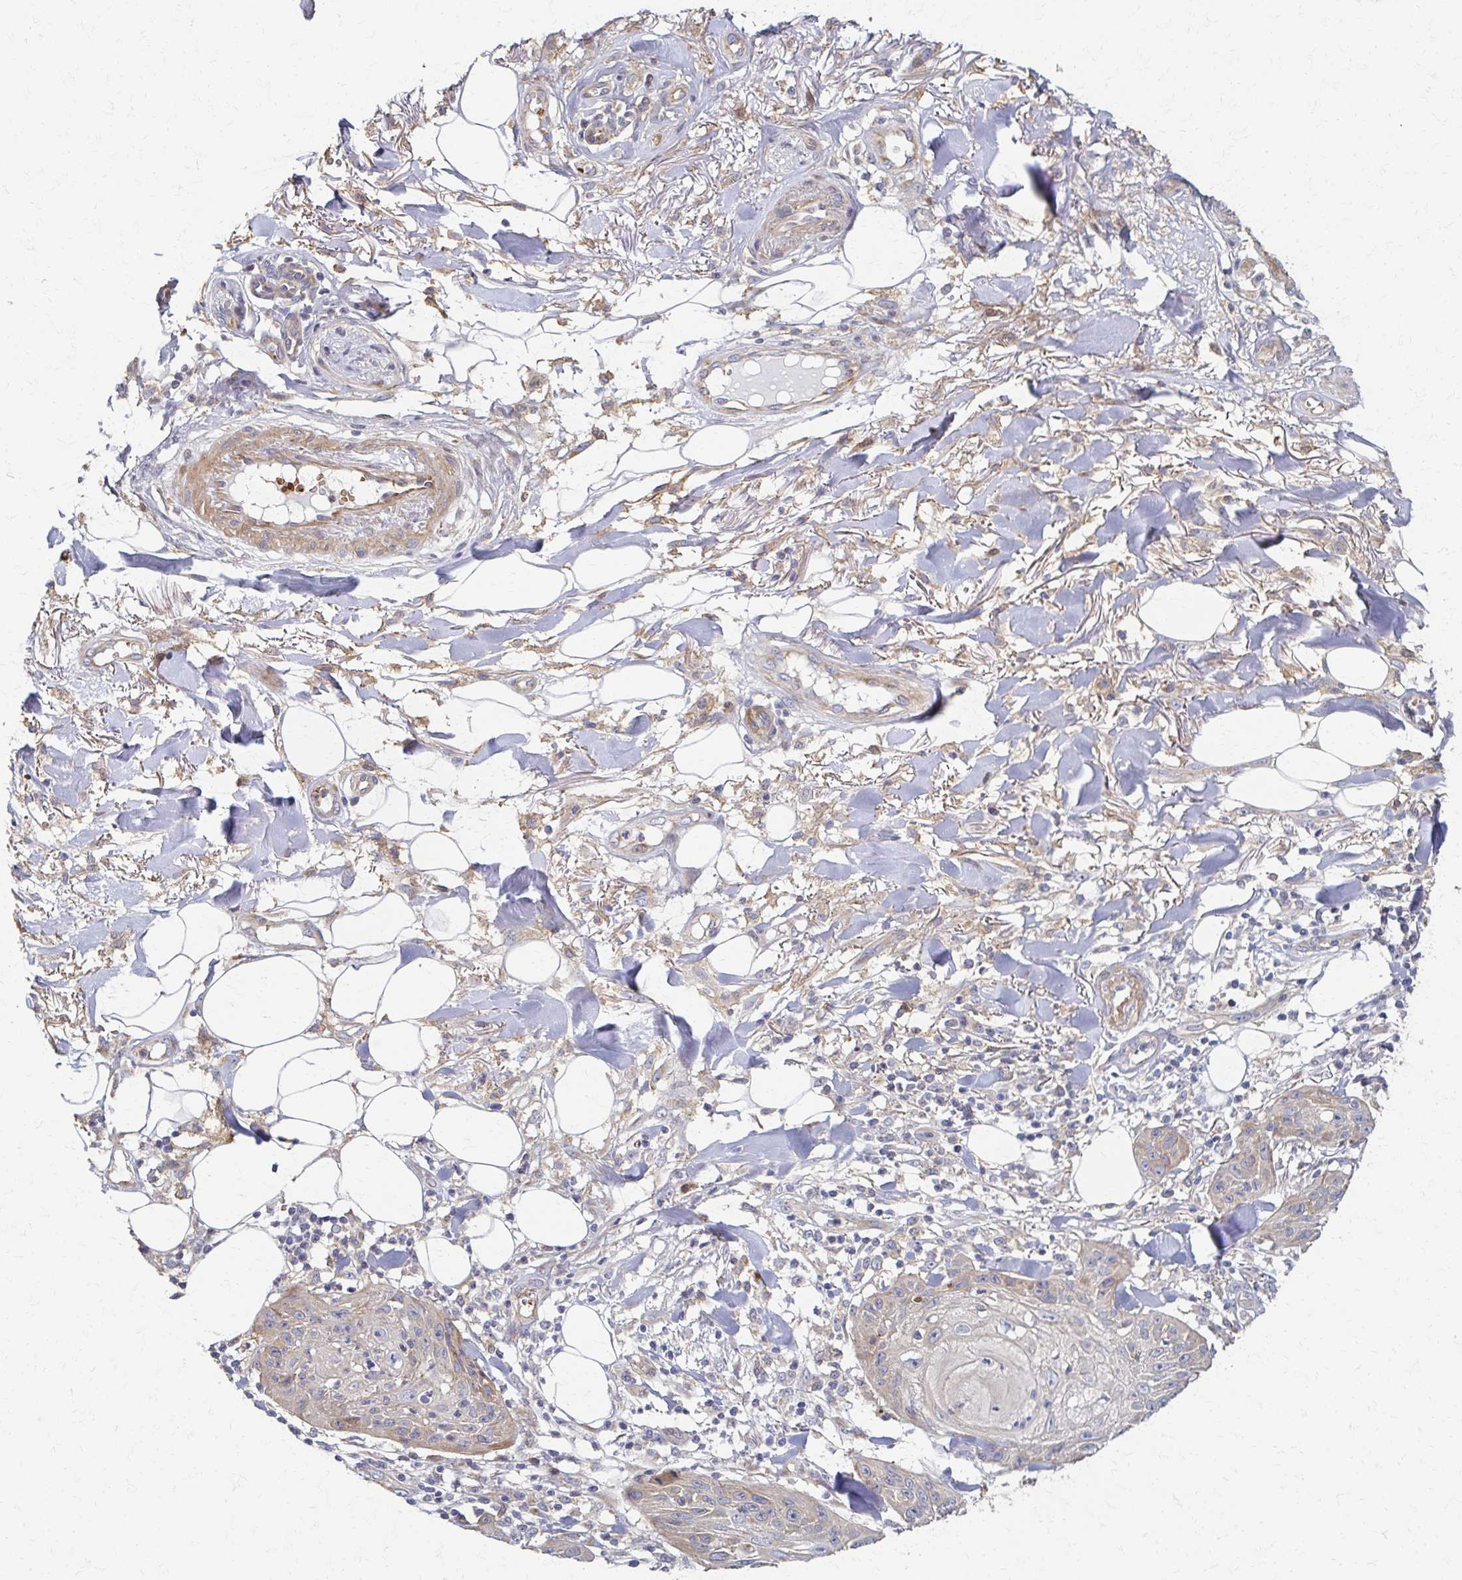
{"staining": {"intensity": "weak", "quantity": "25%-75%", "location": "cytoplasmic/membranous"}, "tissue": "skin cancer", "cell_type": "Tumor cells", "image_type": "cancer", "snomed": [{"axis": "morphology", "description": "Squamous cell carcinoma, NOS"}, {"axis": "topography", "description": "Skin"}], "caption": "Brown immunohistochemical staining in human squamous cell carcinoma (skin) displays weak cytoplasmic/membranous positivity in approximately 25%-75% of tumor cells.", "gene": "SKA2", "patient": {"sex": "female", "age": 88}}